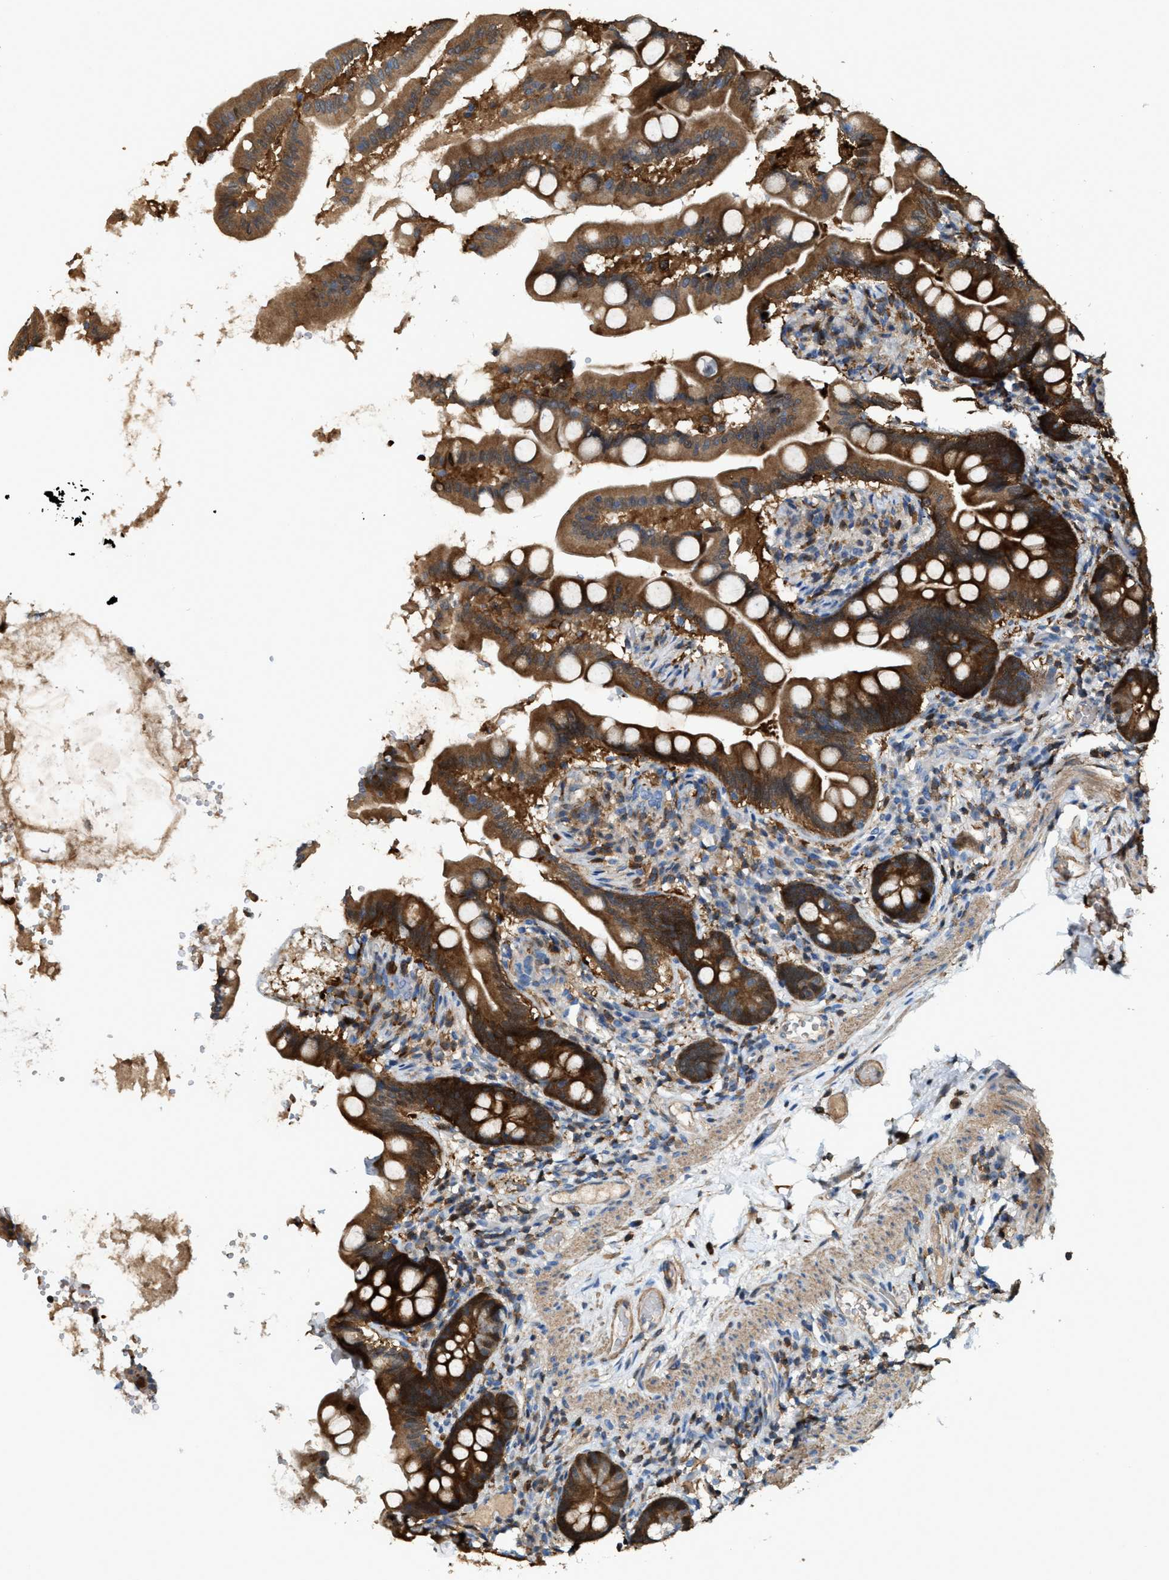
{"staining": {"intensity": "strong", "quantity": ">75%", "location": "cytoplasmic/membranous"}, "tissue": "small intestine", "cell_type": "Glandular cells", "image_type": "normal", "snomed": [{"axis": "morphology", "description": "Normal tissue, NOS"}, {"axis": "topography", "description": "Small intestine"}], "caption": "This image reveals immunohistochemistry (IHC) staining of unremarkable human small intestine, with high strong cytoplasmic/membranous staining in about >75% of glandular cells.", "gene": "SERPINB5", "patient": {"sex": "female", "age": 56}}